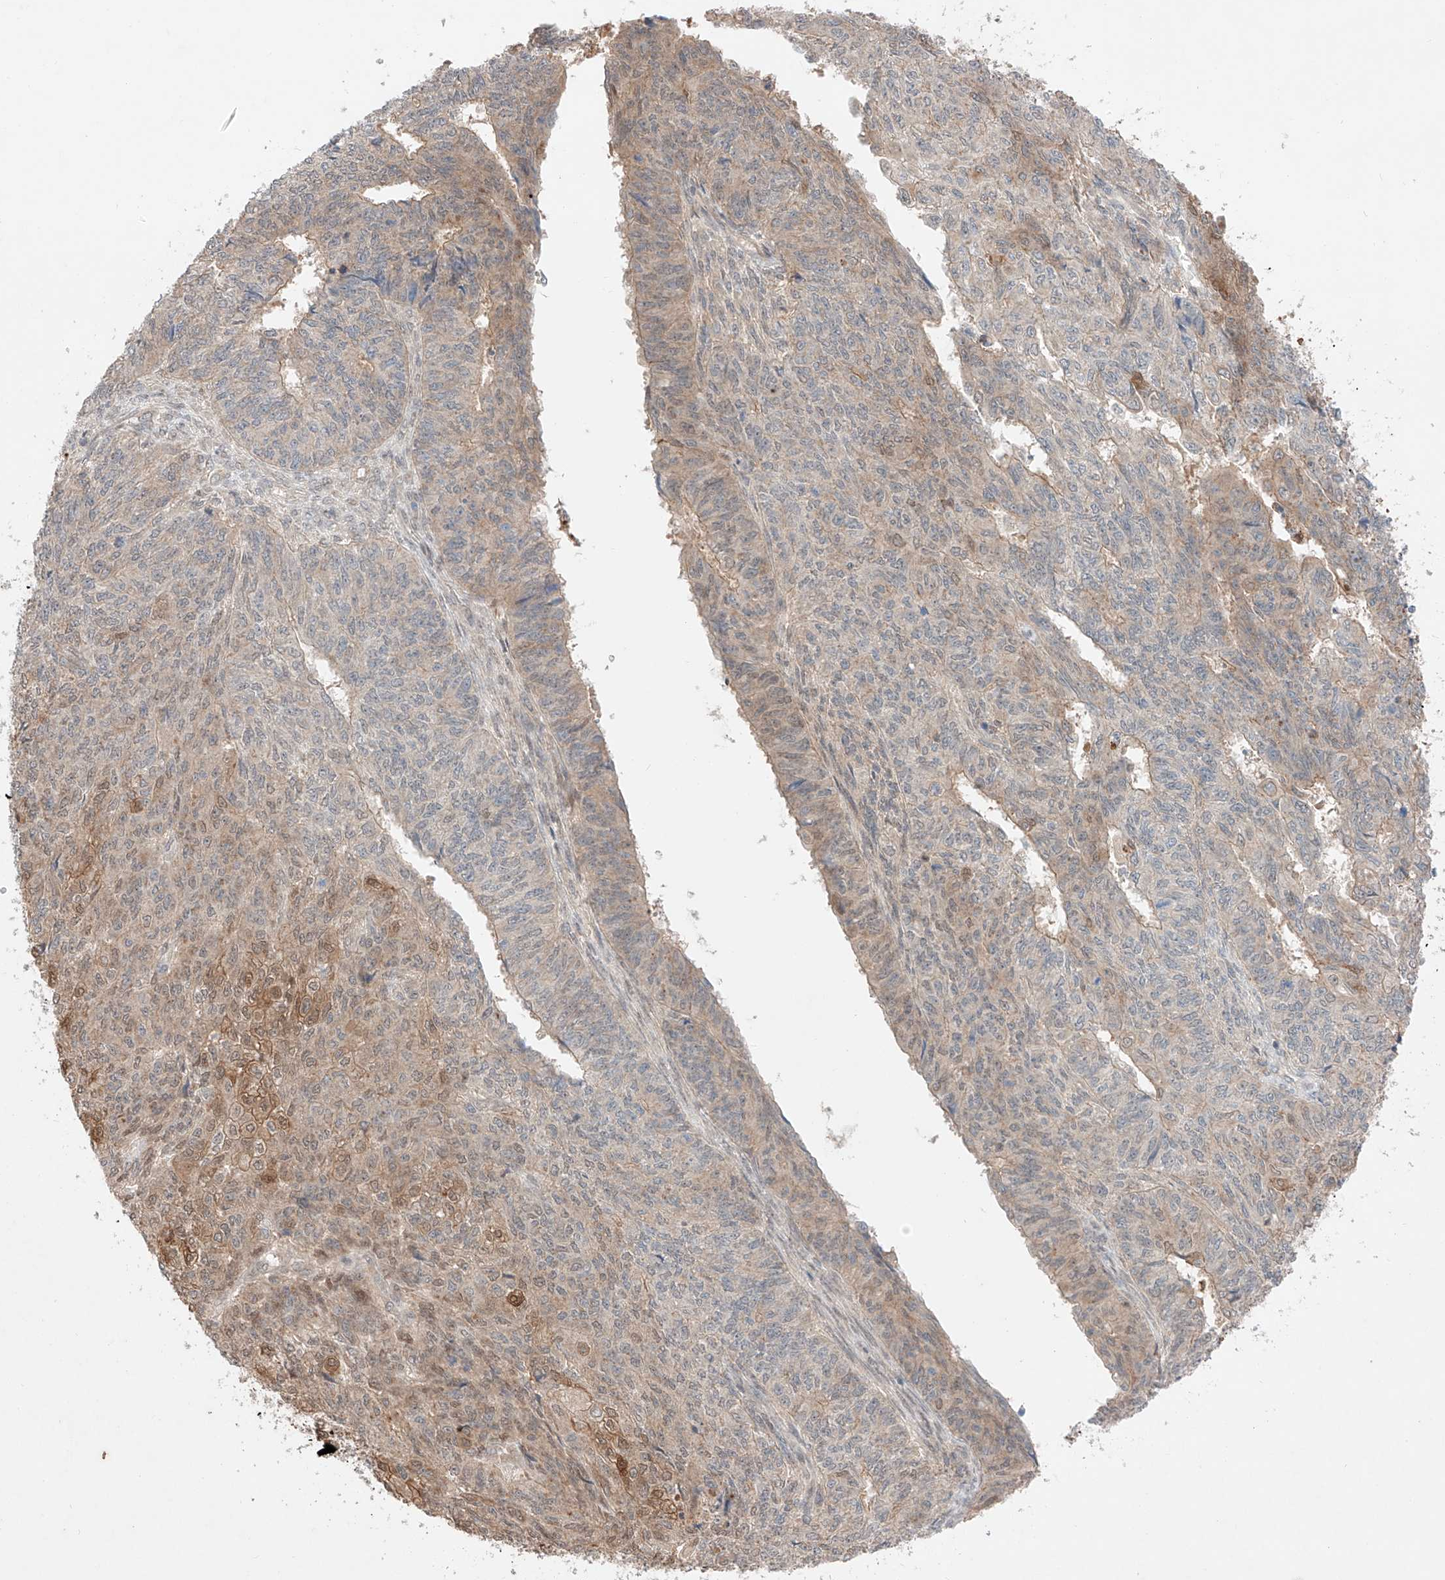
{"staining": {"intensity": "moderate", "quantity": "<25%", "location": "cytoplasmic/membranous,nuclear"}, "tissue": "endometrial cancer", "cell_type": "Tumor cells", "image_type": "cancer", "snomed": [{"axis": "morphology", "description": "Adenocarcinoma, NOS"}, {"axis": "topography", "description": "Endometrium"}], "caption": "Tumor cells demonstrate moderate cytoplasmic/membranous and nuclear positivity in about <25% of cells in endometrial cancer (adenocarcinoma).", "gene": "GCNT1", "patient": {"sex": "female", "age": 32}}